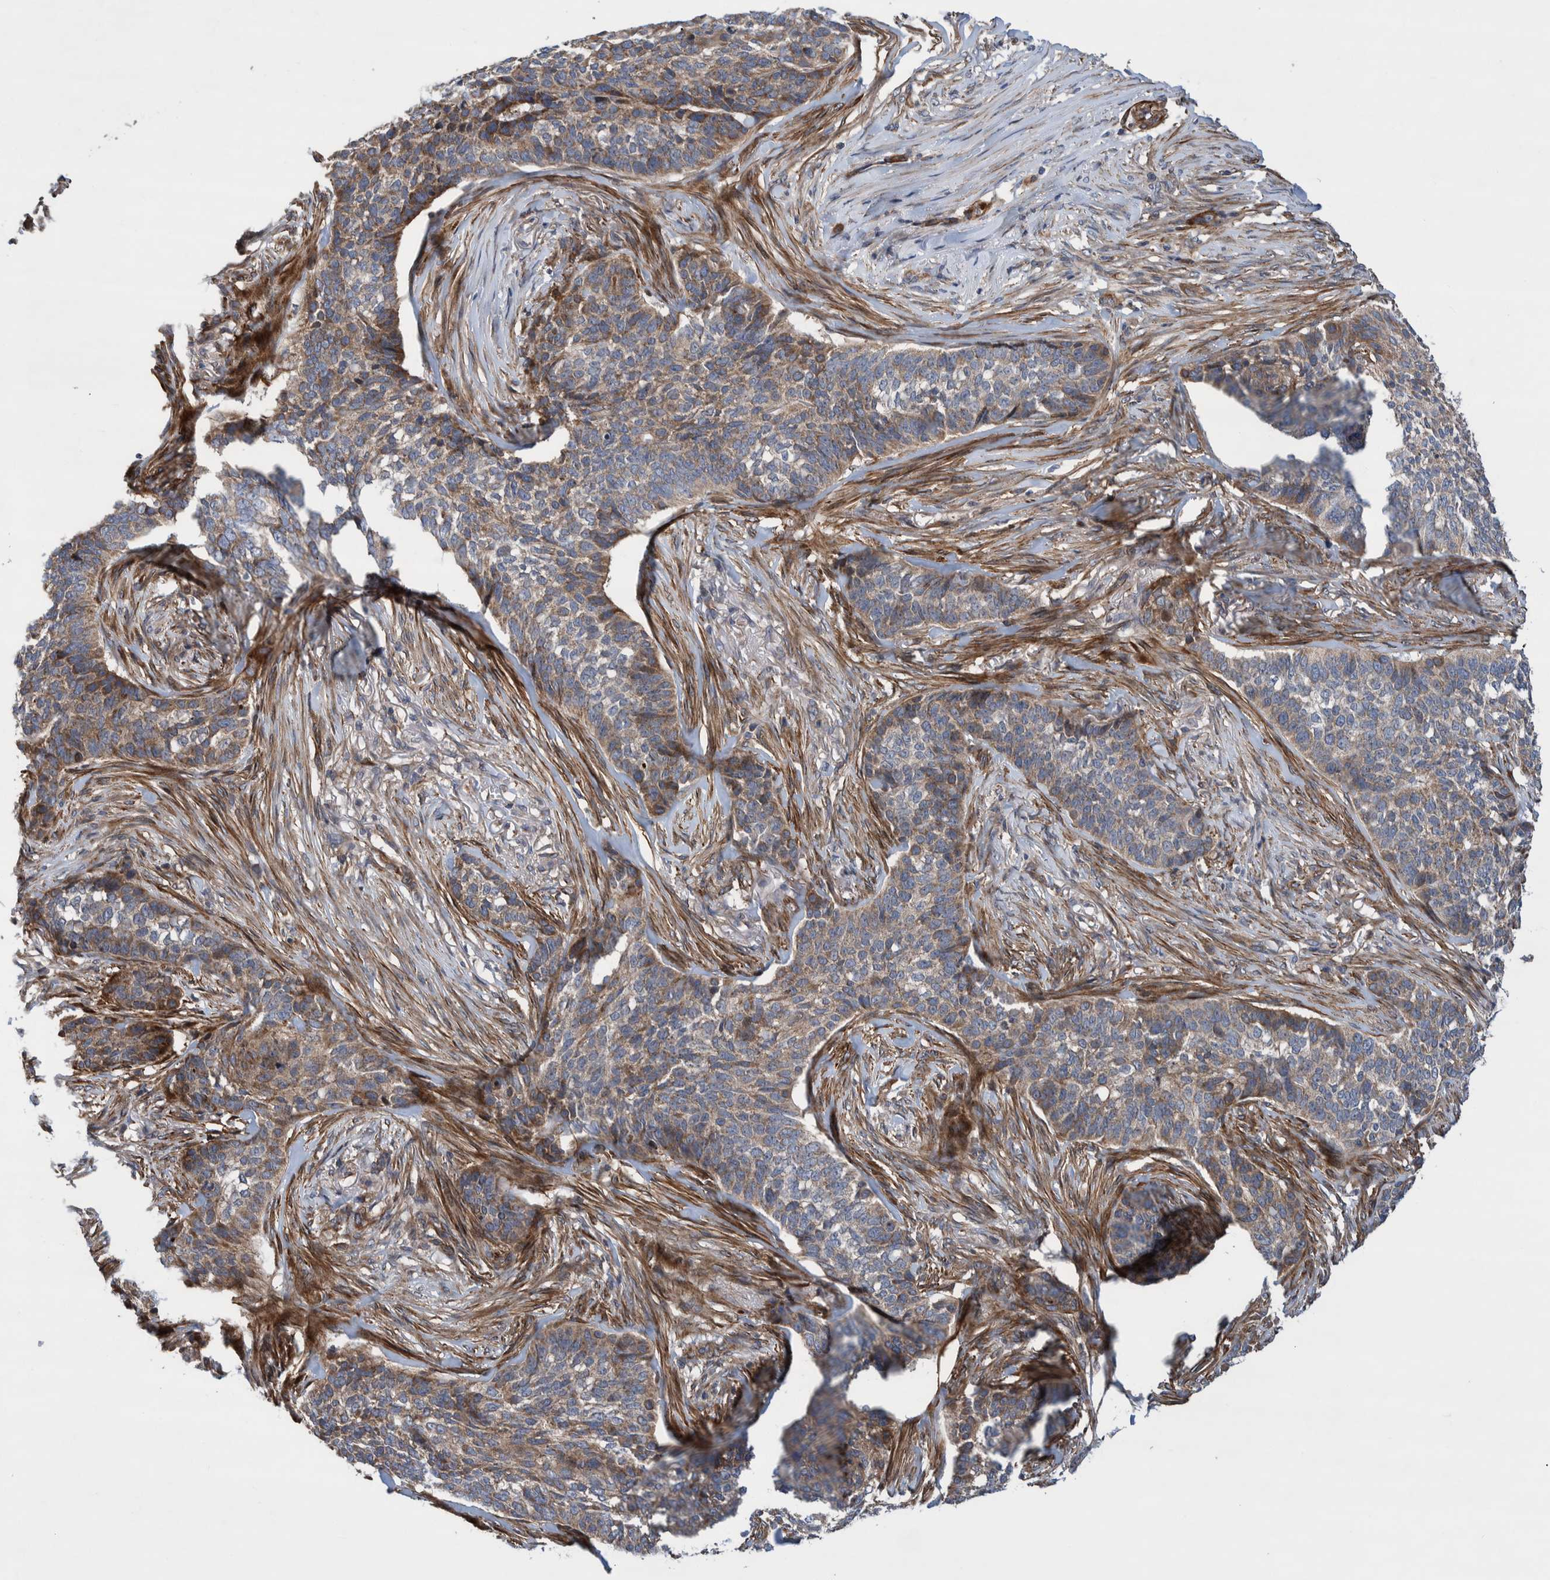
{"staining": {"intensity": "moderate", "quantity": ">75%", "location": "cytoplasmic/membranous"}, "tissue": "skin cancer", "cell_type": "Tumor cells", "image_type": "cancer", "snomed": [{"axis": "morphology", "description": "Basal cell carcinoma"}, {"axis": "topography", "description": "Skin"}], "caption": "Immunohistochemistry micrograph of neoplastic tissue: basal cell carcinoma (skin) stained using immunohistochemistry (IHC) reveals medium levels of moderate protein expression localized specifically in the cytoplasmic/membranous of tumor cells, appearing as a cytoplasmic/membranous brown color.", "gene": "GRPEL2", "patient": {"sex": "male", "age": 85}}